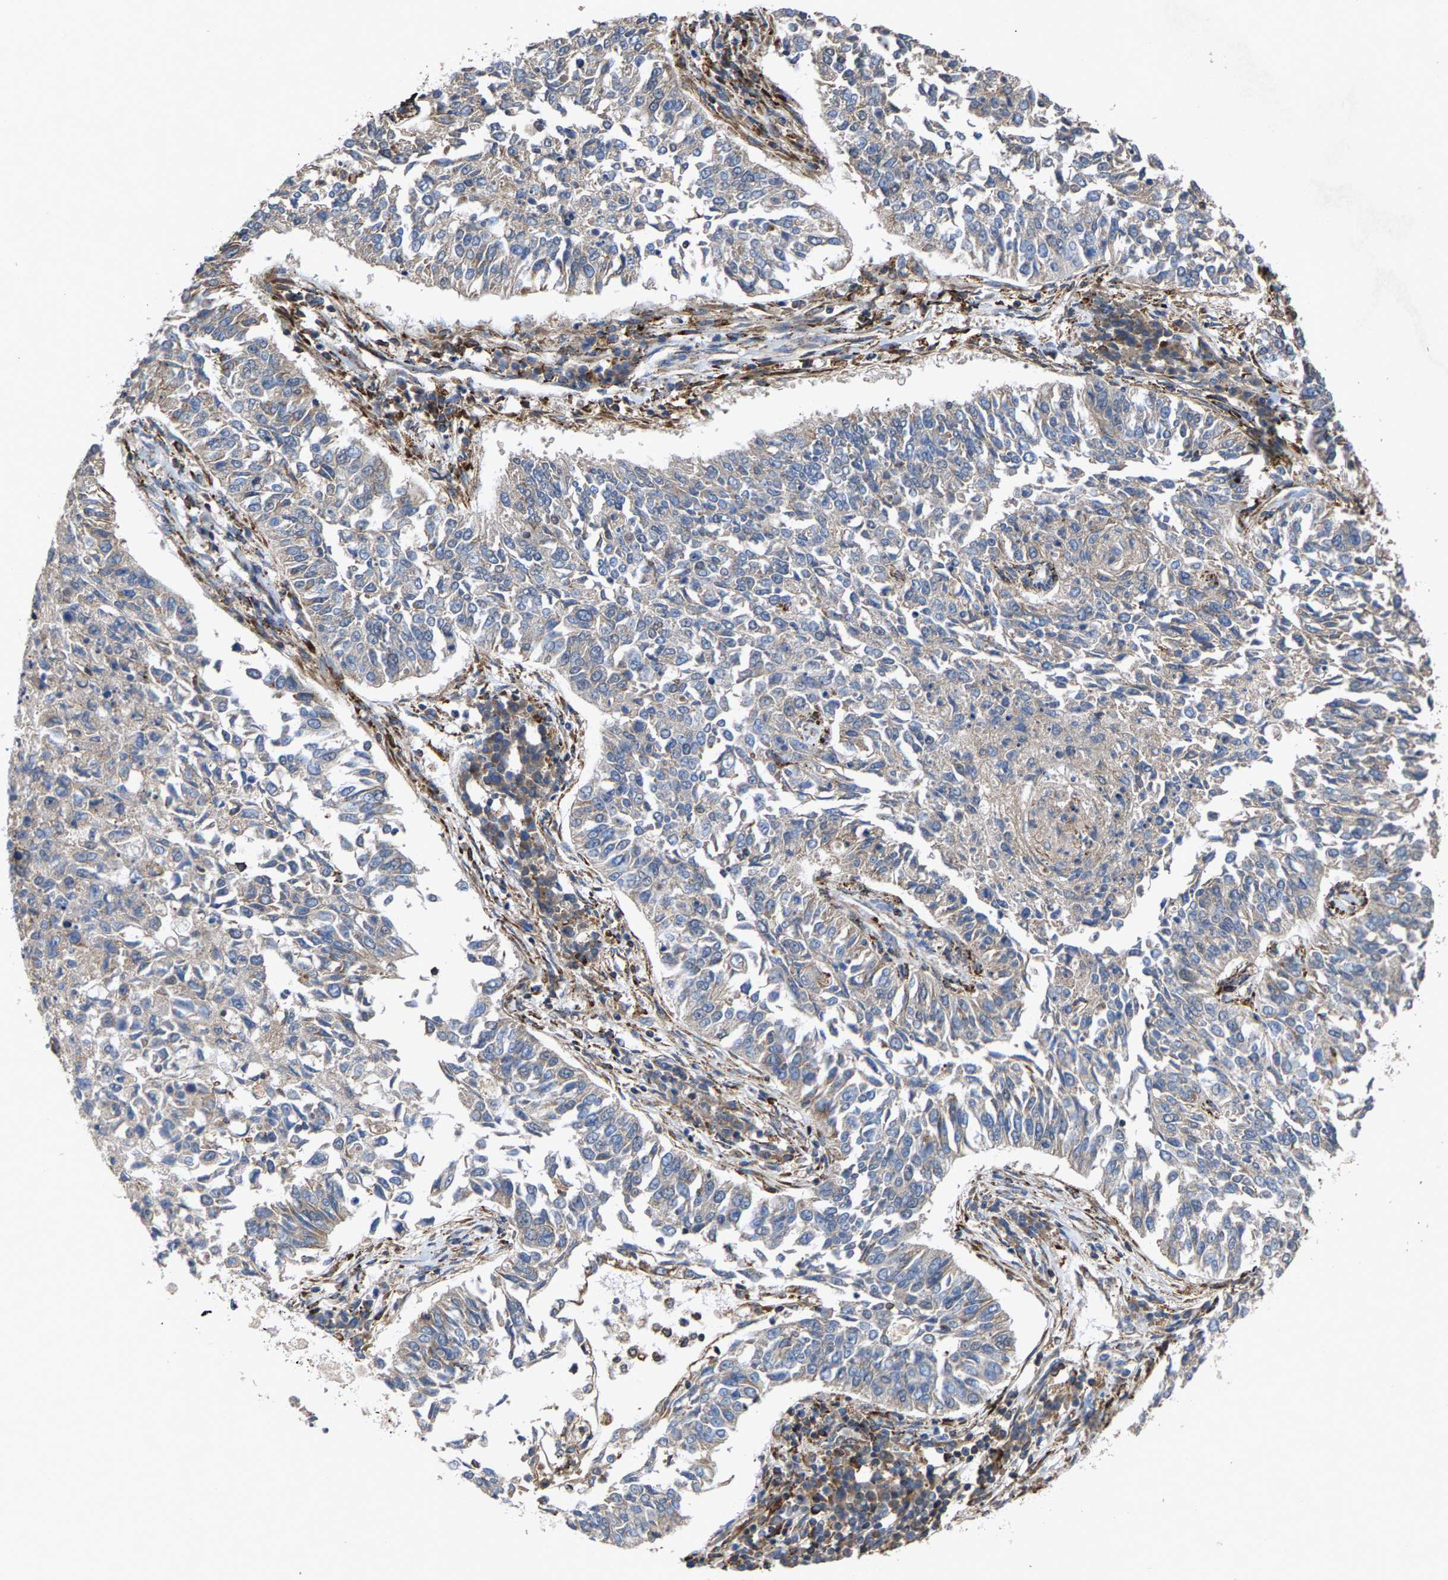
{"staining": {"intensity": "weak", "quantity": "<25%", "location": "cytoplasmic/membranous"}, "tissue": "lung cancer", "cell_type": "Tumor cells", "image_type": "cancer", "snomed": [{"axis": "morphology", "description": "Normal tissue, NOS"}, {"axis": "morphology", "description": "Squamous cell carcinoma, NOS"}, {"axis": "topography", "description": "Cartilage tissue"}, {"axis": "topography", "description": "Bronchus"}, {"axis": "topography", "description": "Lung"}], "caption": "An immunohistochemistry (IHC) micrograph of lung cancer (squamous cell carcinoma) is shown. There is no staining in tumor cells of lung cancer (squamous cell carcinoma).", "gene": "FGD3", "patient": {"sex": "female", "age": 49}}